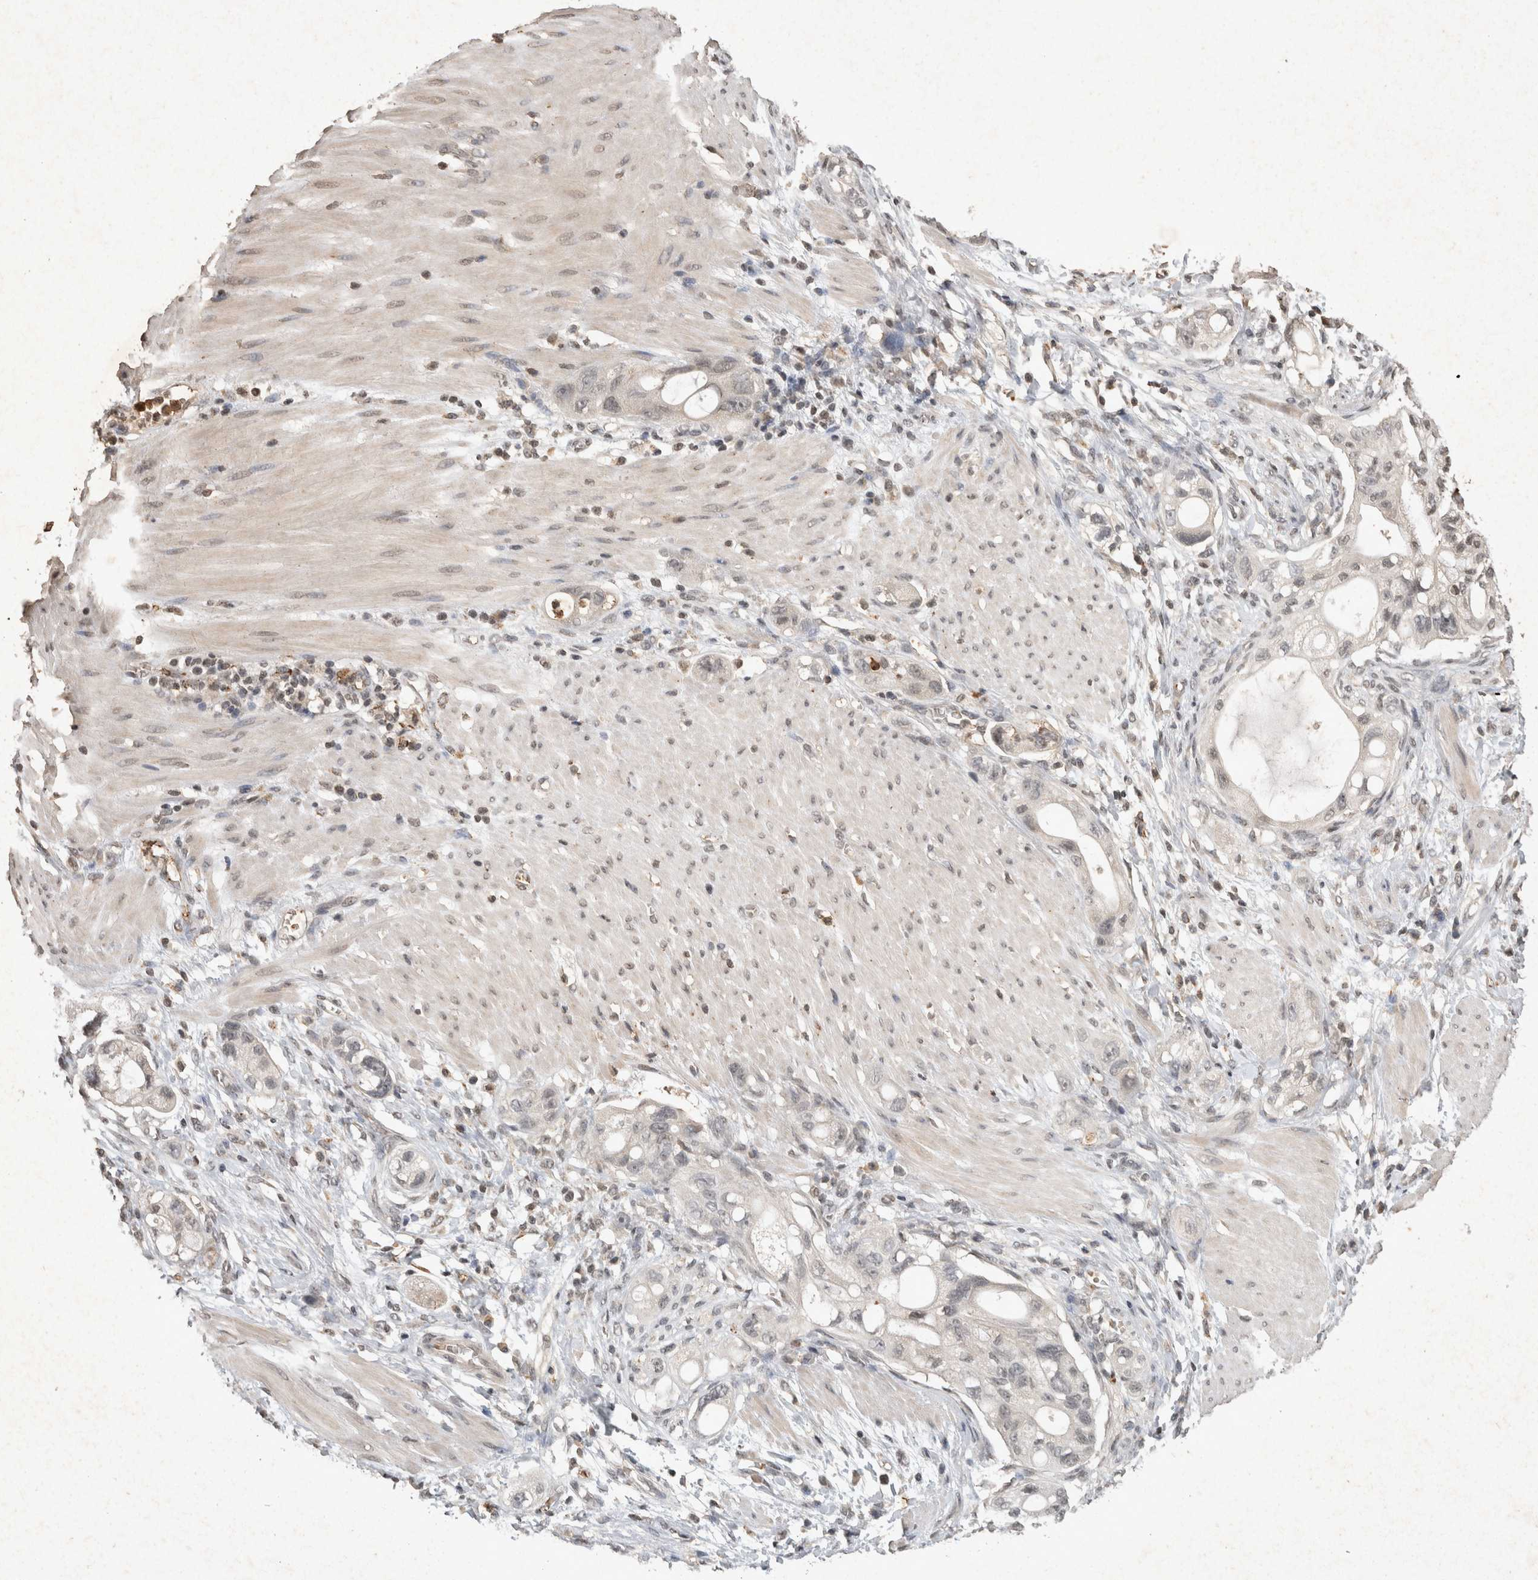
{"staining": {"intensity": "negative", "quantity": "none", "location": "none"}, "tissue": "stomach cancer", "cell_type": "Tumor cells", "image_type": "cancer", "snomed": [{"axis": "morphology", "description": "Adenocarcinoma, NOS"}, {"axis": "topography", "description": "Stomach"}, {"axis": "topography", "description": "Stomach, lower"}], "caption": "Image shows no protein staining in tumor cells of adenocarcinoma (stomach) tissue.", "gene": "HRK", "patient": {"sex": "female", "age": 48}}